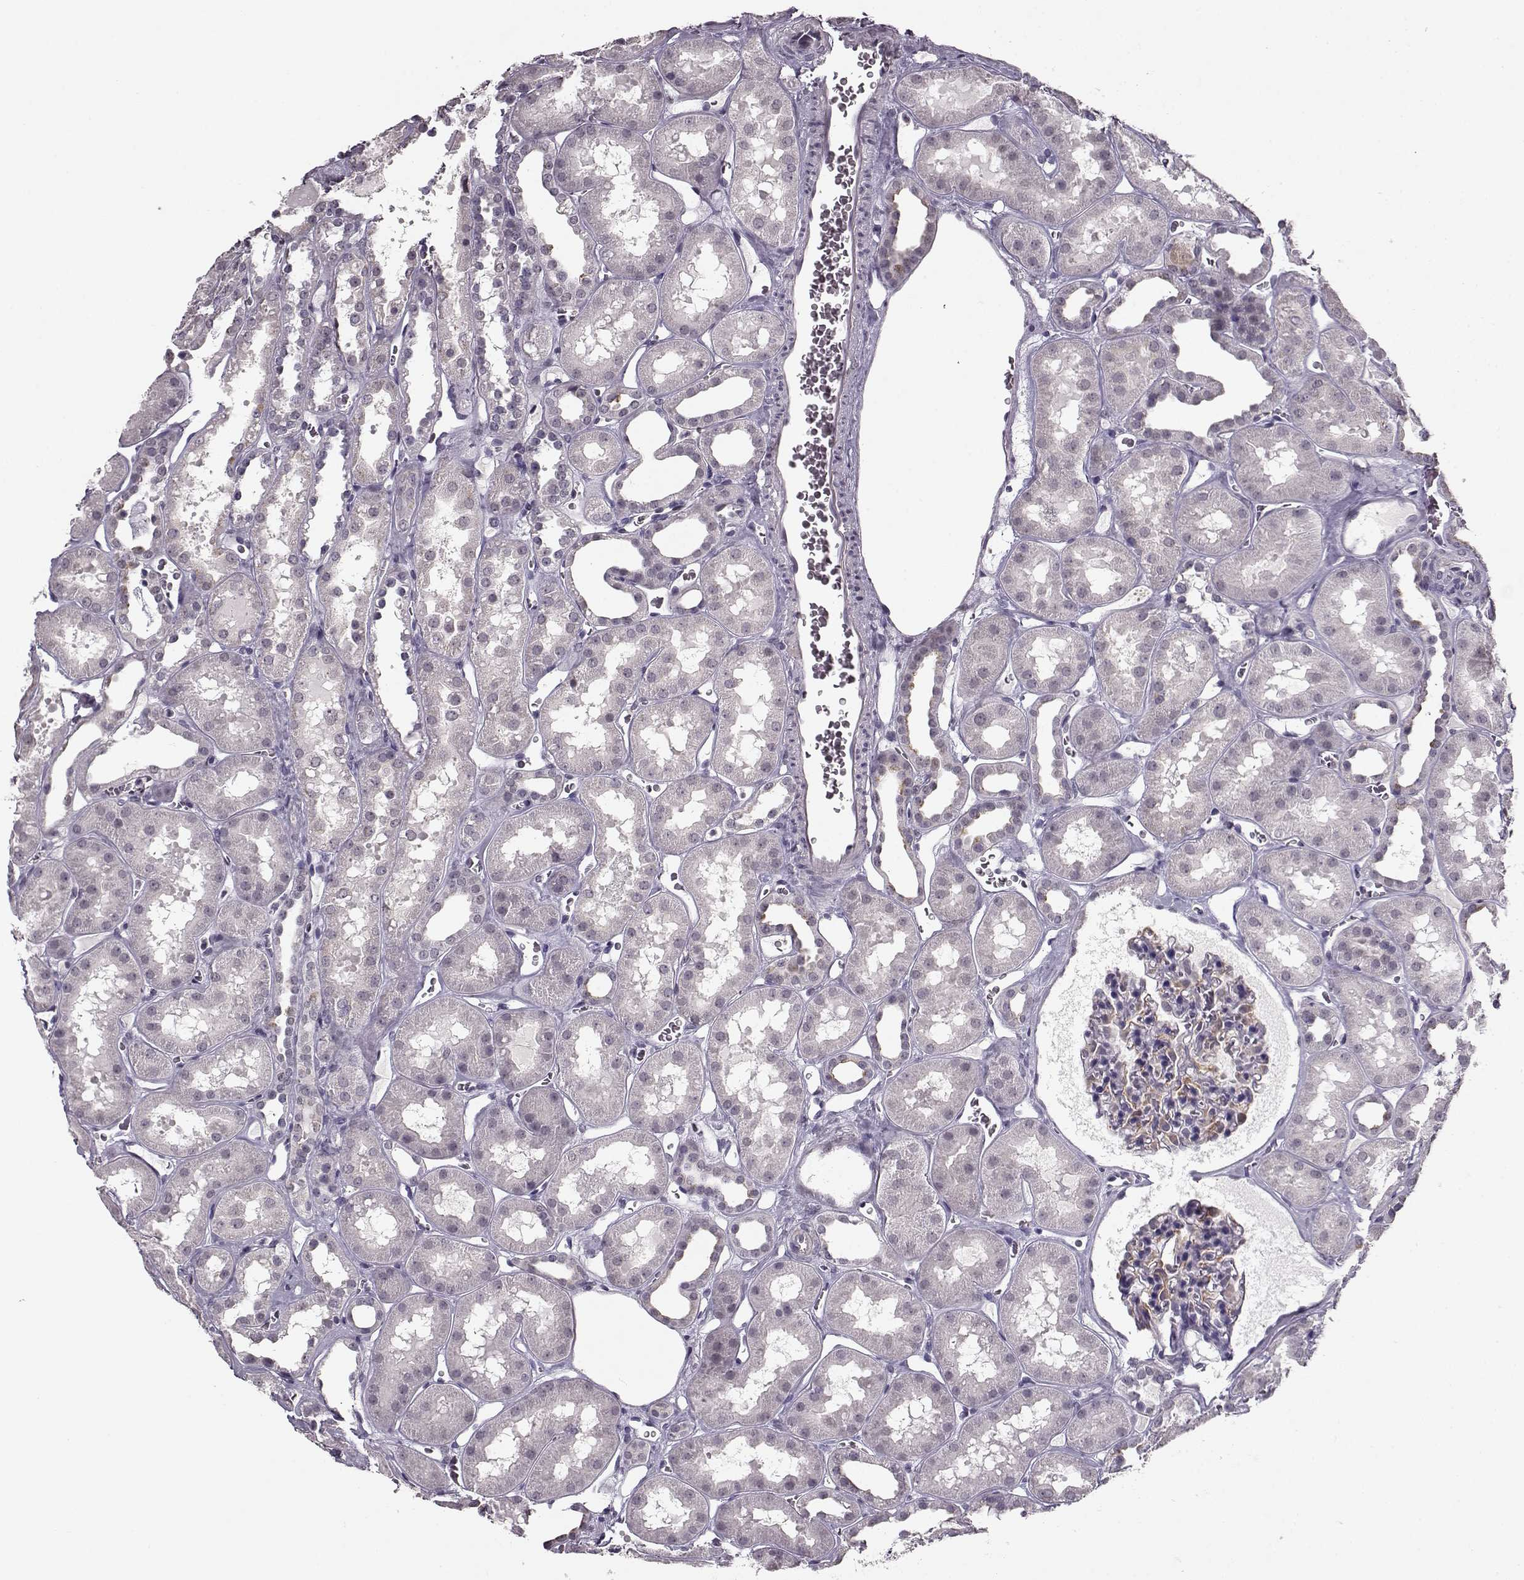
{"staining": {"intensity": "negative", "quantity": "none", "location": "none"}, "tissue": "kidney", "cell_type": "Cells in glomeruli", "image_type": "normal", "snomed": [{"axis": "morphology", "description": "Normal tissue, NOS"}, {"axis": "topography", "description": "Kidney"}], "caption": "IHC micrograph of unremarkable kidney: human kidney stained with DAB displays no significant protein expression in cells in glomeruli.", "gene": "RP1L1", "patient": {"sex": "female", "age": 41}}